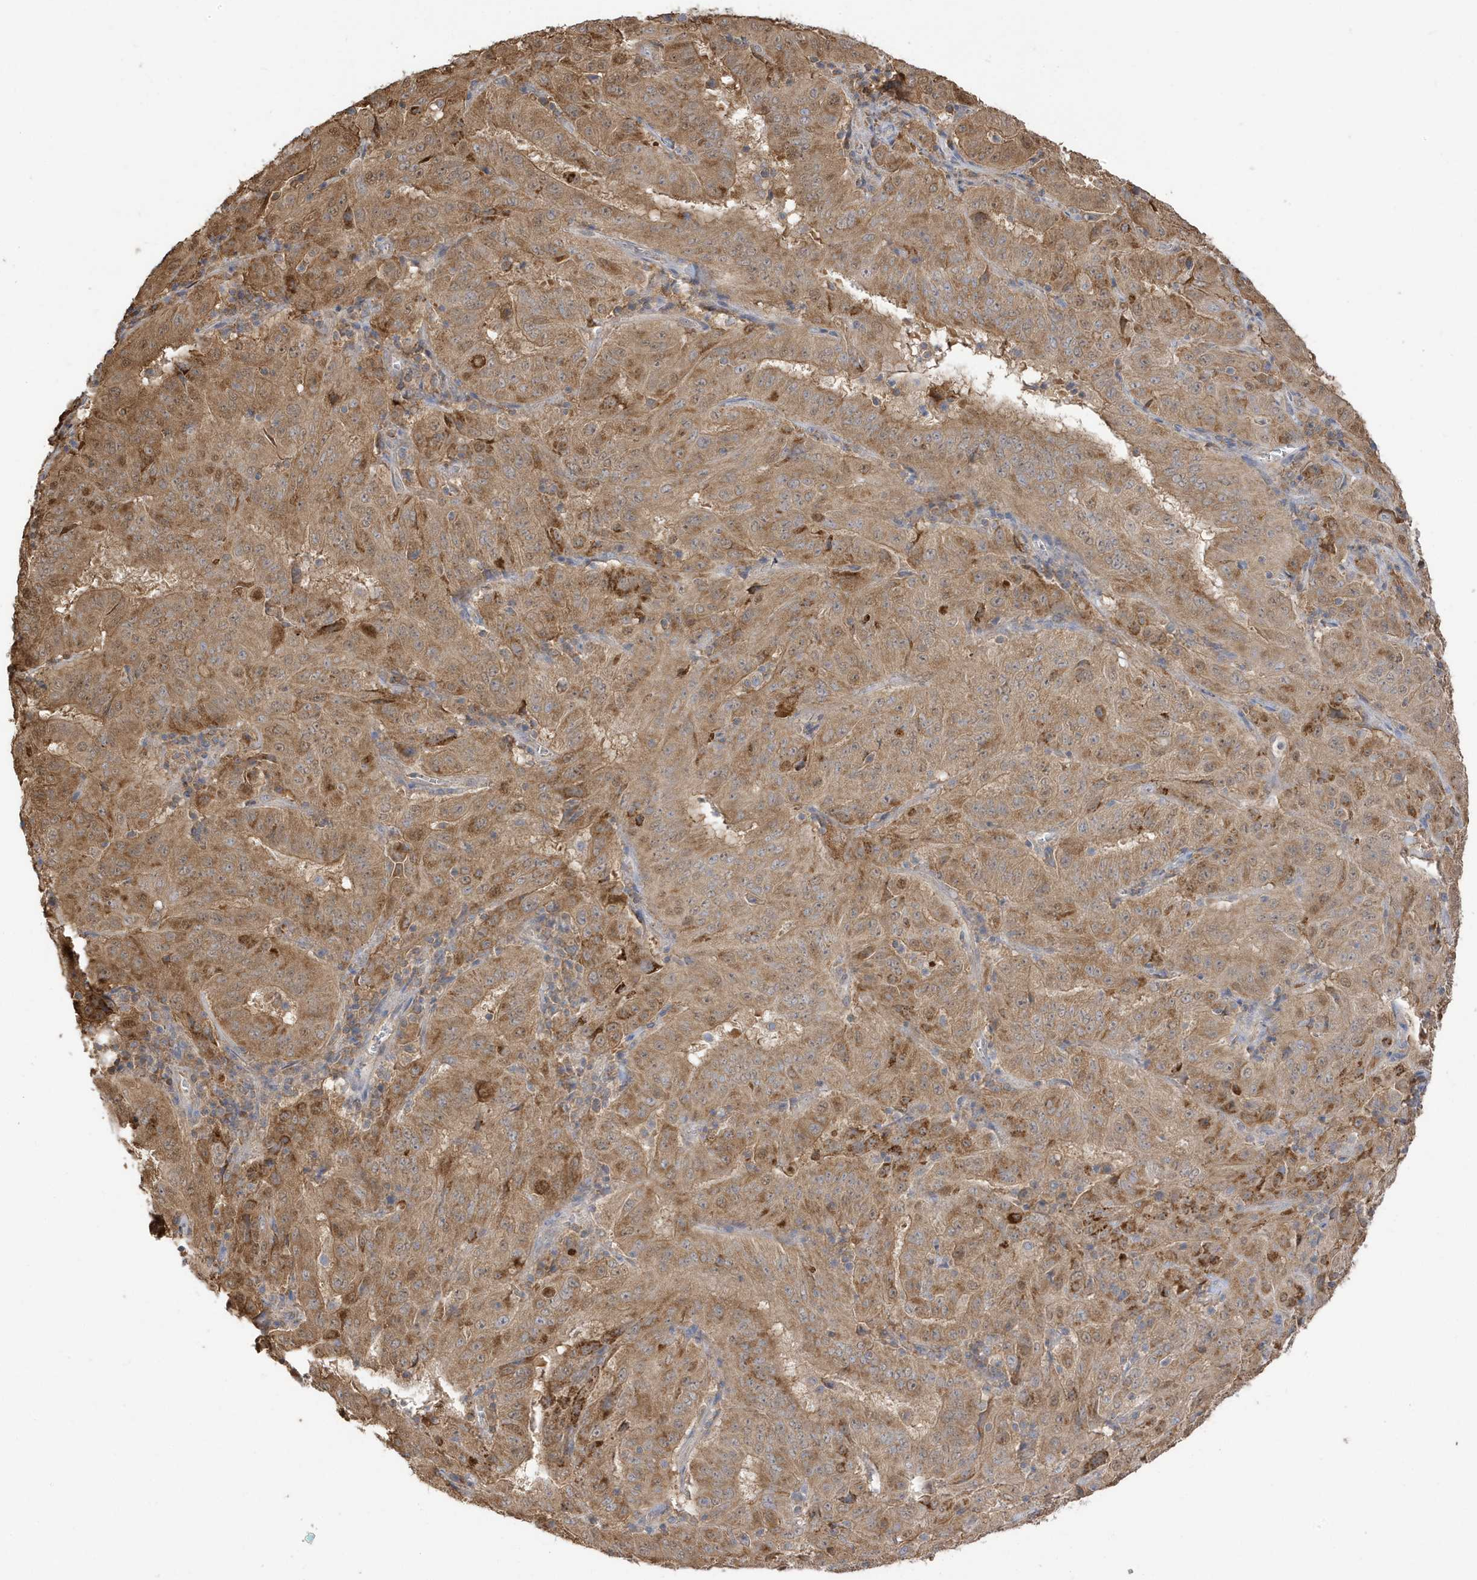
{"staining": {"intensity": "moderate", "quantity": ">75%", "location": "cytoplasmic/membranous"}, "tissue": "pancreatic cancer", "cell_type": "Tumor cells", "image_type": "cancer", "snomed": [{"axis": "morphology", "description": "Adenocarcinoma, NOS"}, {"axis": "topography", "description": "Pancreas"}], "caption": "Immunohistochemistry photomicrograph of pancreatic adenocarcinoma stained for a protein (brown), which shows medium levels of moderate cytoplasmic/membranous positivity in approximately >75% of tumor cells.", "gene": "AZI2", "patient": {"sex": "male", "age": 63}}